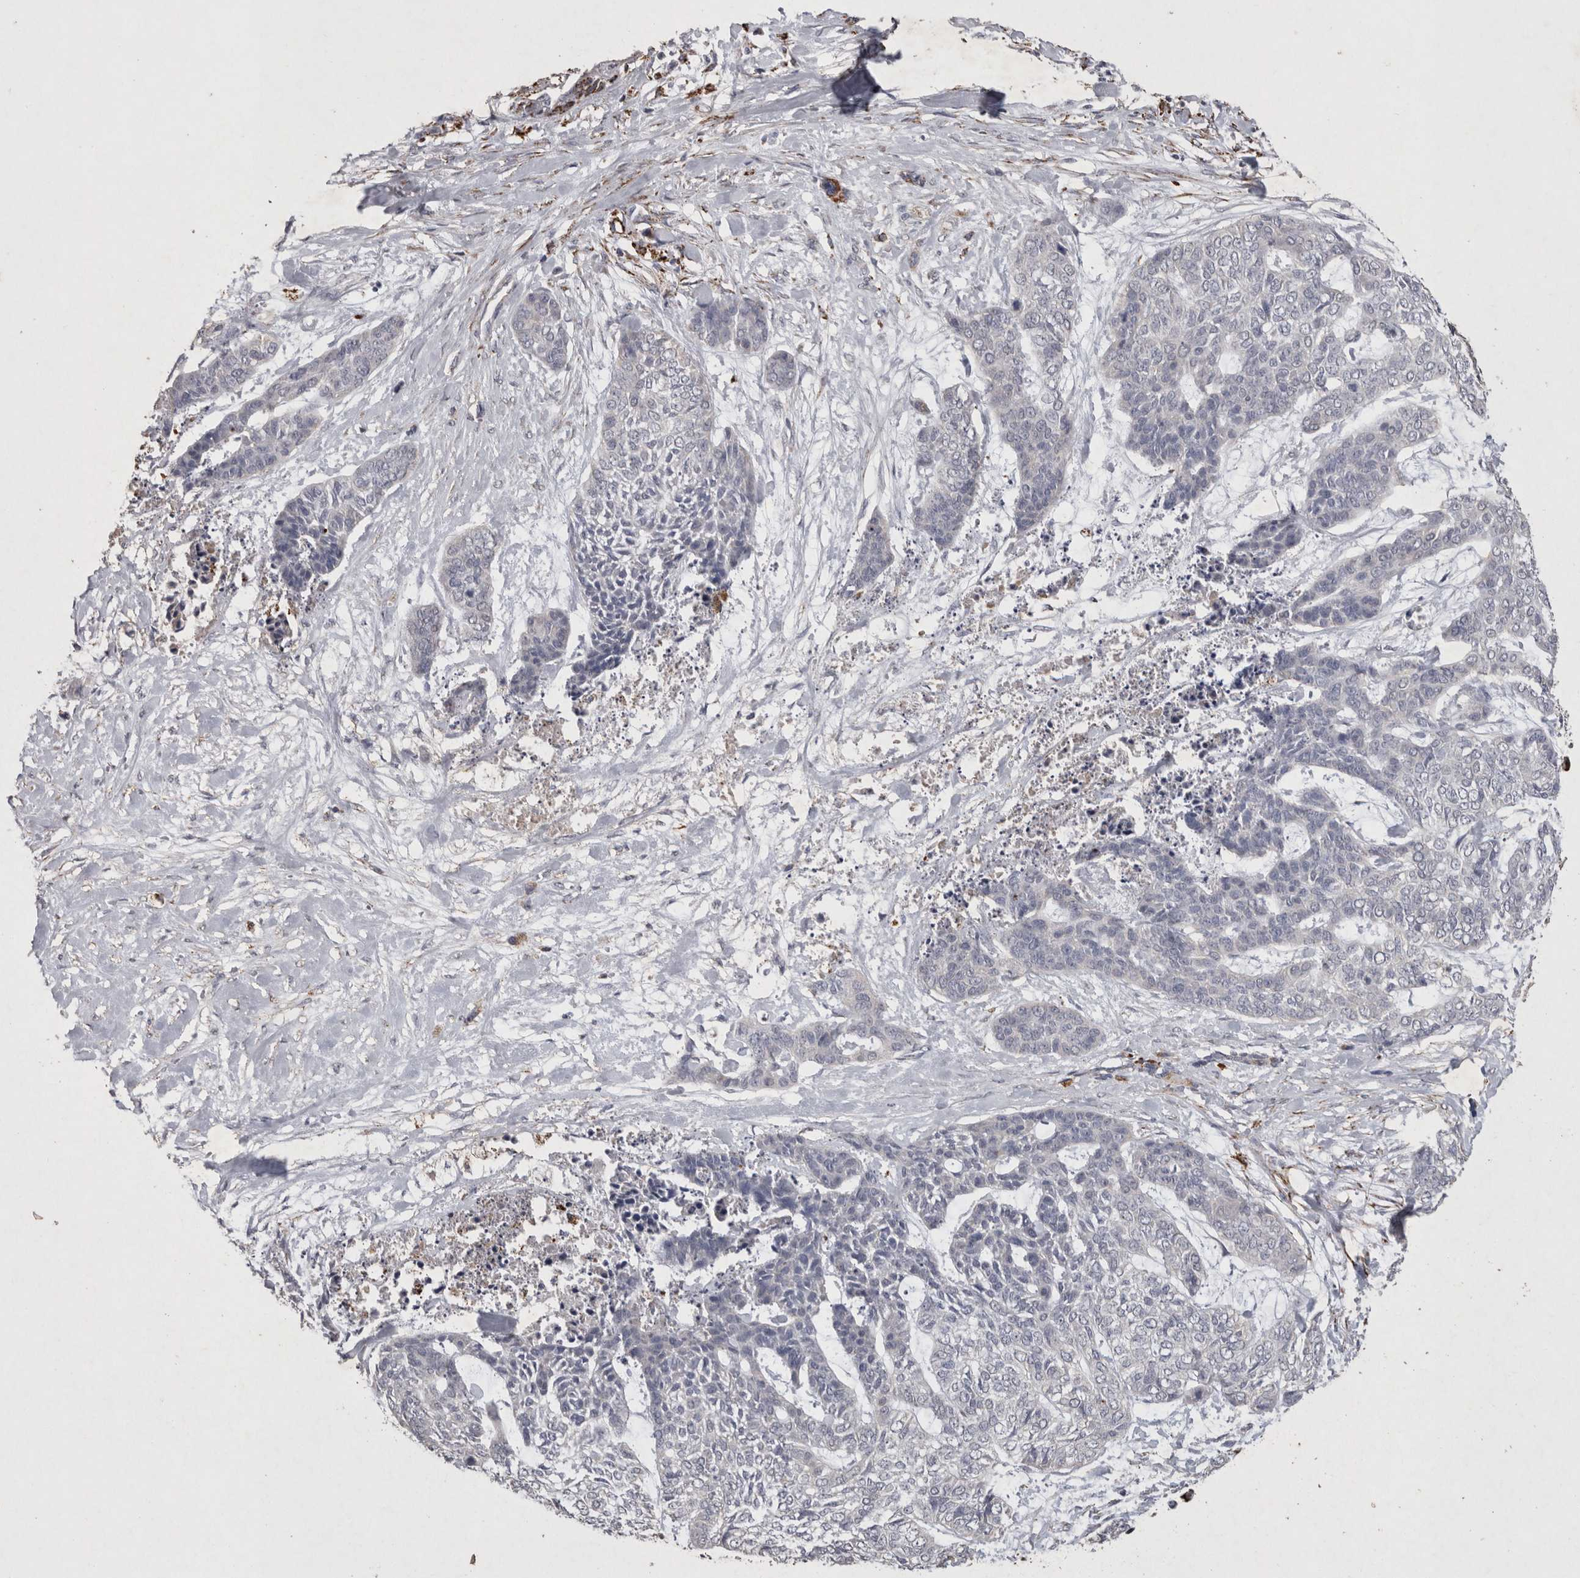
{"staining": {"intensity": "negative", "quantity": "none", "location": "none"}, "tissue": "skin cancer", "cell_type": "Tumor cells", "image_type": "cancer", "snomed": [{"axis": "morphology", "description": "Basal cell carcinoma"}, {"axis": "topography", "description": "Skin"}], "caption": "DAB (3,3'-diaminobenzidine) immunohistochemical staining of skin basal cell carcinoma demonstrates no significant positivity in tumor cells.", "gene": "DKK3", "patient": {"sex": "female", "age": 64}}